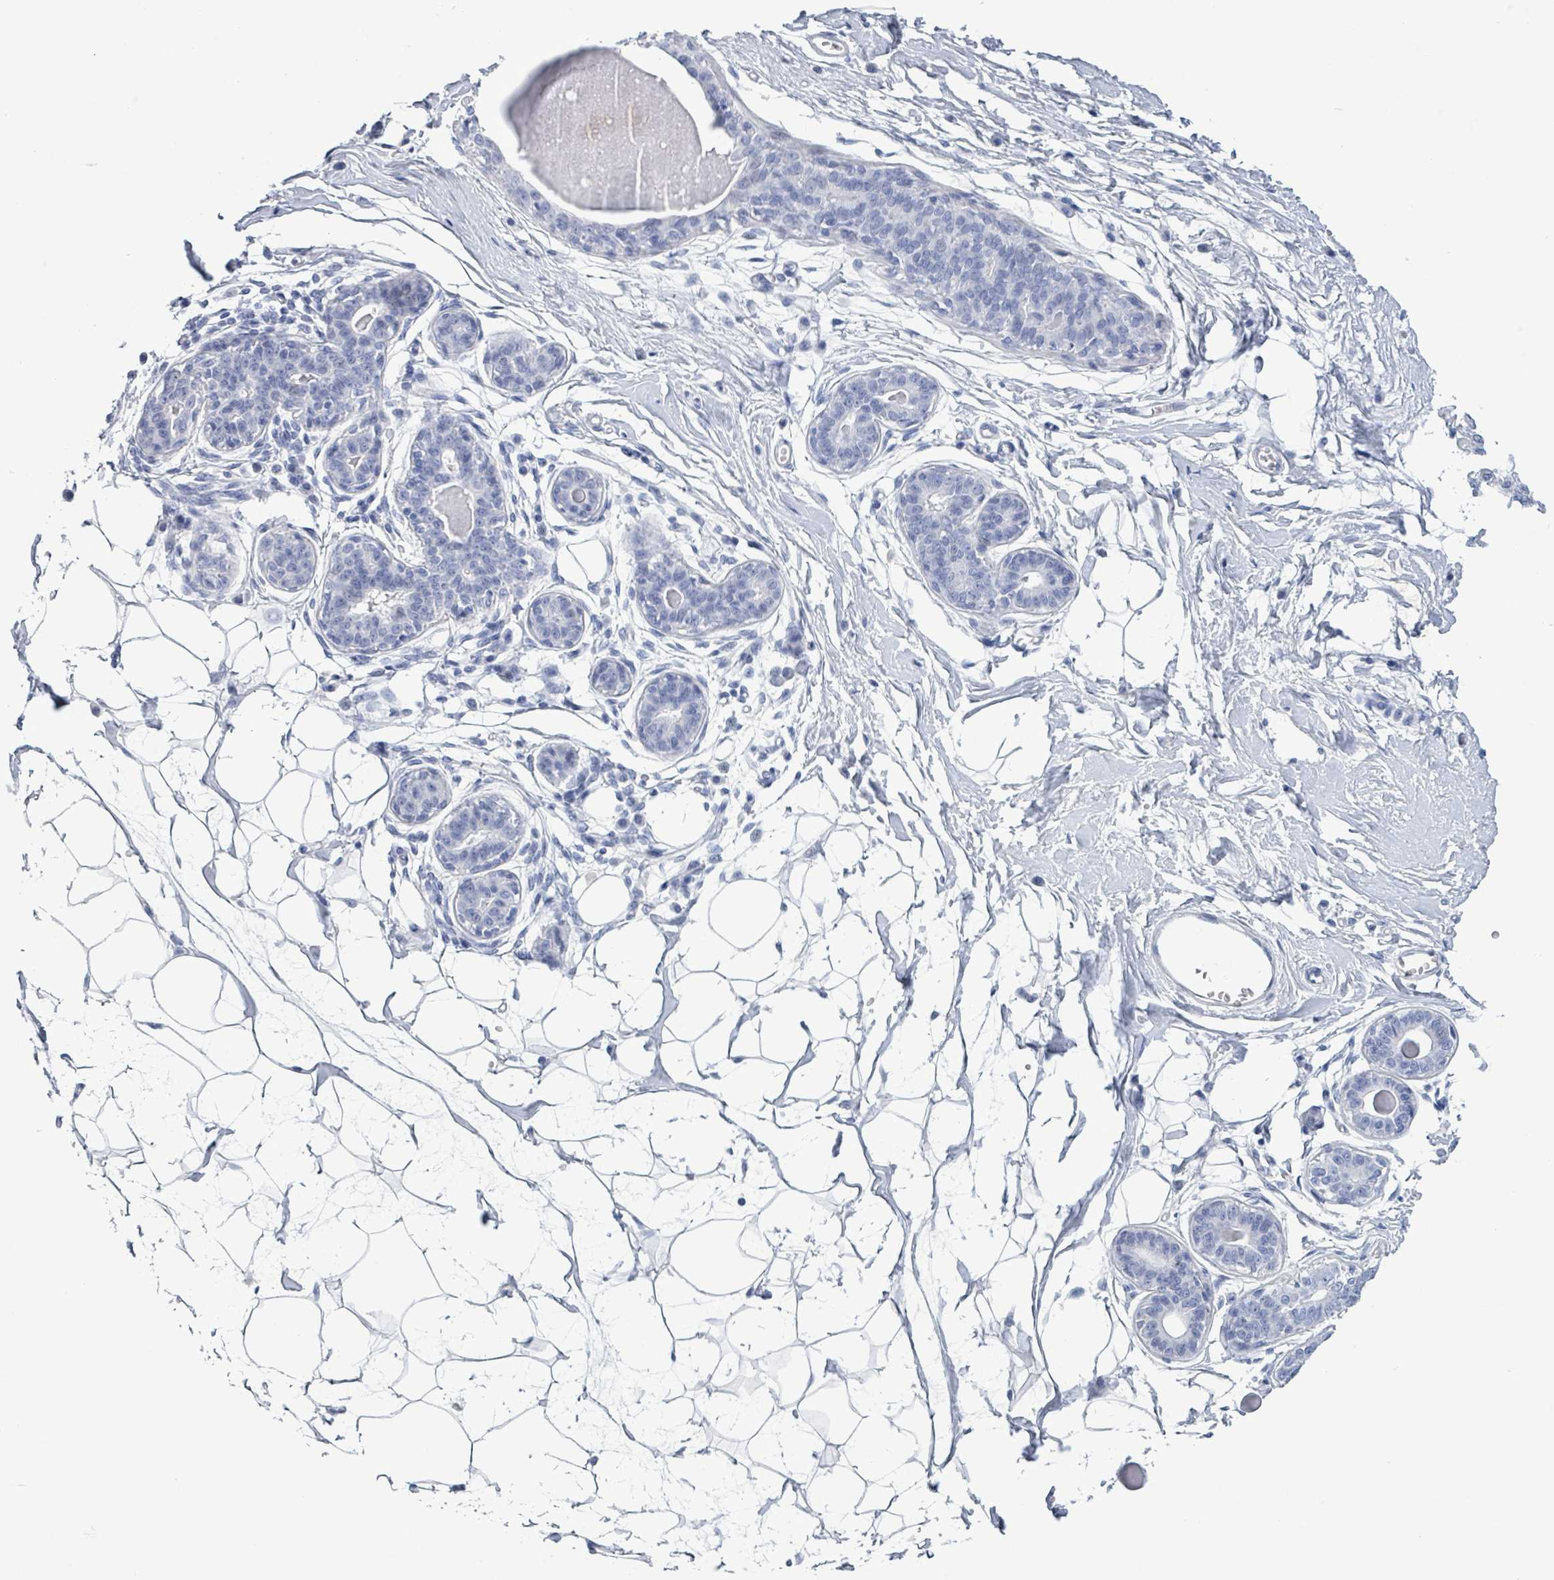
{"staining": {"intensity": "negative", "quantity": "none", "location": "none"}, "tissue": "breast", "cell_type": "Adipocytes", "image_type": "normal", "snomed": [{"axis": "morphology", "description": "Normal tissue, NOS"}, {"axis": "topography", "description": "Breast"}], "caption": "This is an IHC photomicrograph of normal human breast. There is no staining in adipocytes.", "gene": "NKX2", "patient": {"sex": "female", "age": 45}}